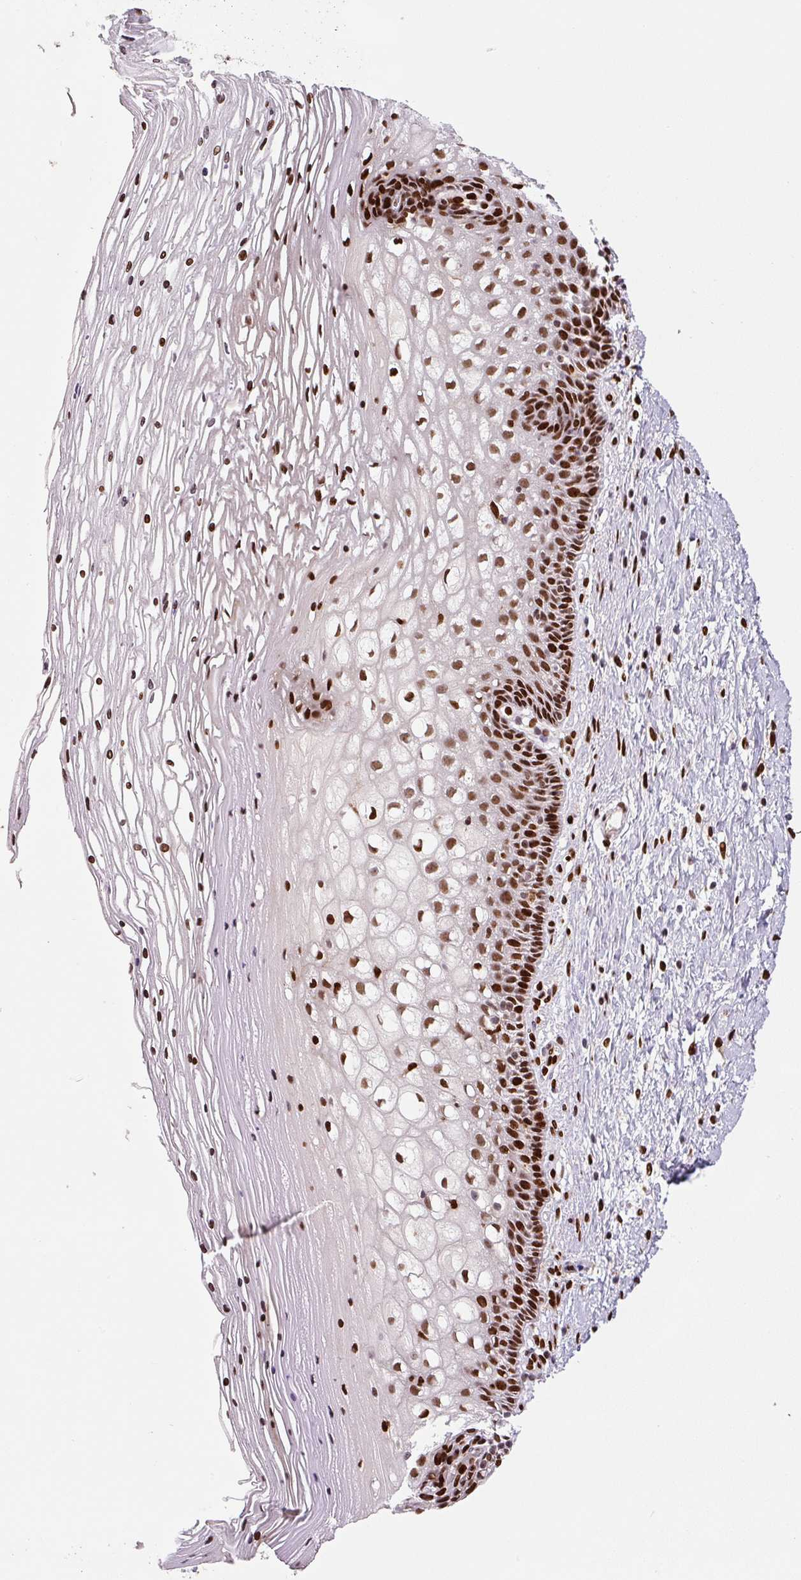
{"staining": {"intensity": "moderate", "quantity": ">75%", "location": "nuclear"}, "tissue": "cervix", "cell_type": "Glandular cells", "image_type": "normal", "snomed": [{"axis": "morphology", "description": "Normal tissue, NOS"}, {"axis": "topography", "description": "Cervix"}], "caption": "The immunohistochemical stain labels moderate nuclear positivity in glandular cells of benign cervix. Using DAB (brown) and hematoxylin (blue) stains, captured at high magnification using brightfield microscopy.", "gene": "PYDC2", "patient": {"sex": "female", "age": 36}}